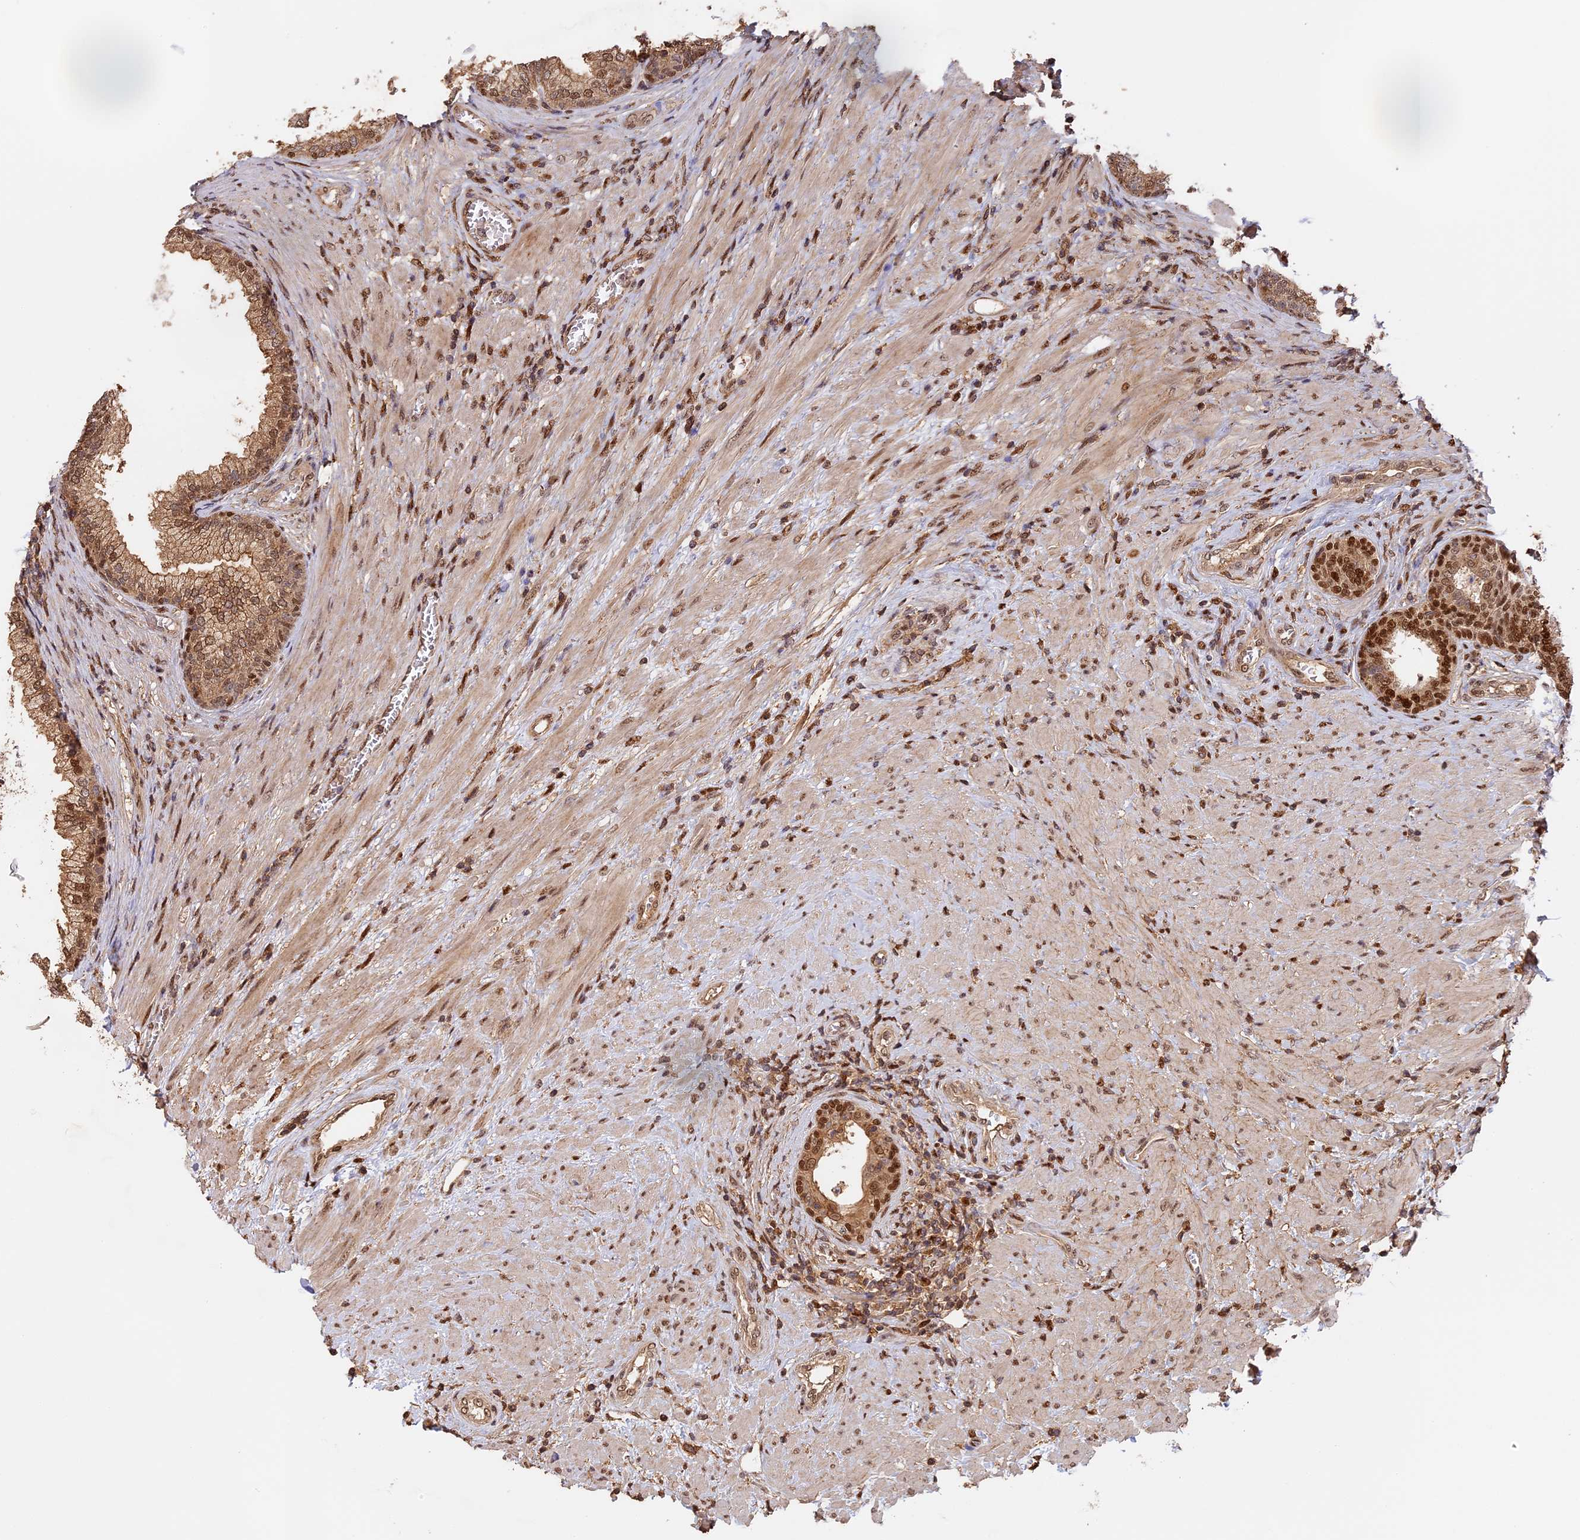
{"staining": {"intensity": "moderate", "quantity": ">75%", "location": "cytoplasmic/membranous,nuclear"}, "tissue": "prostate", "cell_type": "Glandular cells", "image_type": "normal", "snomed": [{"axis": "morphology", "description": "Normal tissue, NOS"}, {"axis": "topography", "description": "Prostate"}], "caption": "DAB (3,3'-diaminobenzidine) immunohistochemical staining of benign human prostate demonstrates moderate cytoplasmic/membranous,nuclear protein staining in about >75% of glandular cells. The protein is shown in brown color, while the nuclei are stained blue.", "gene": "MYBL2", "patient": {"sex": "male", "age": 76}}